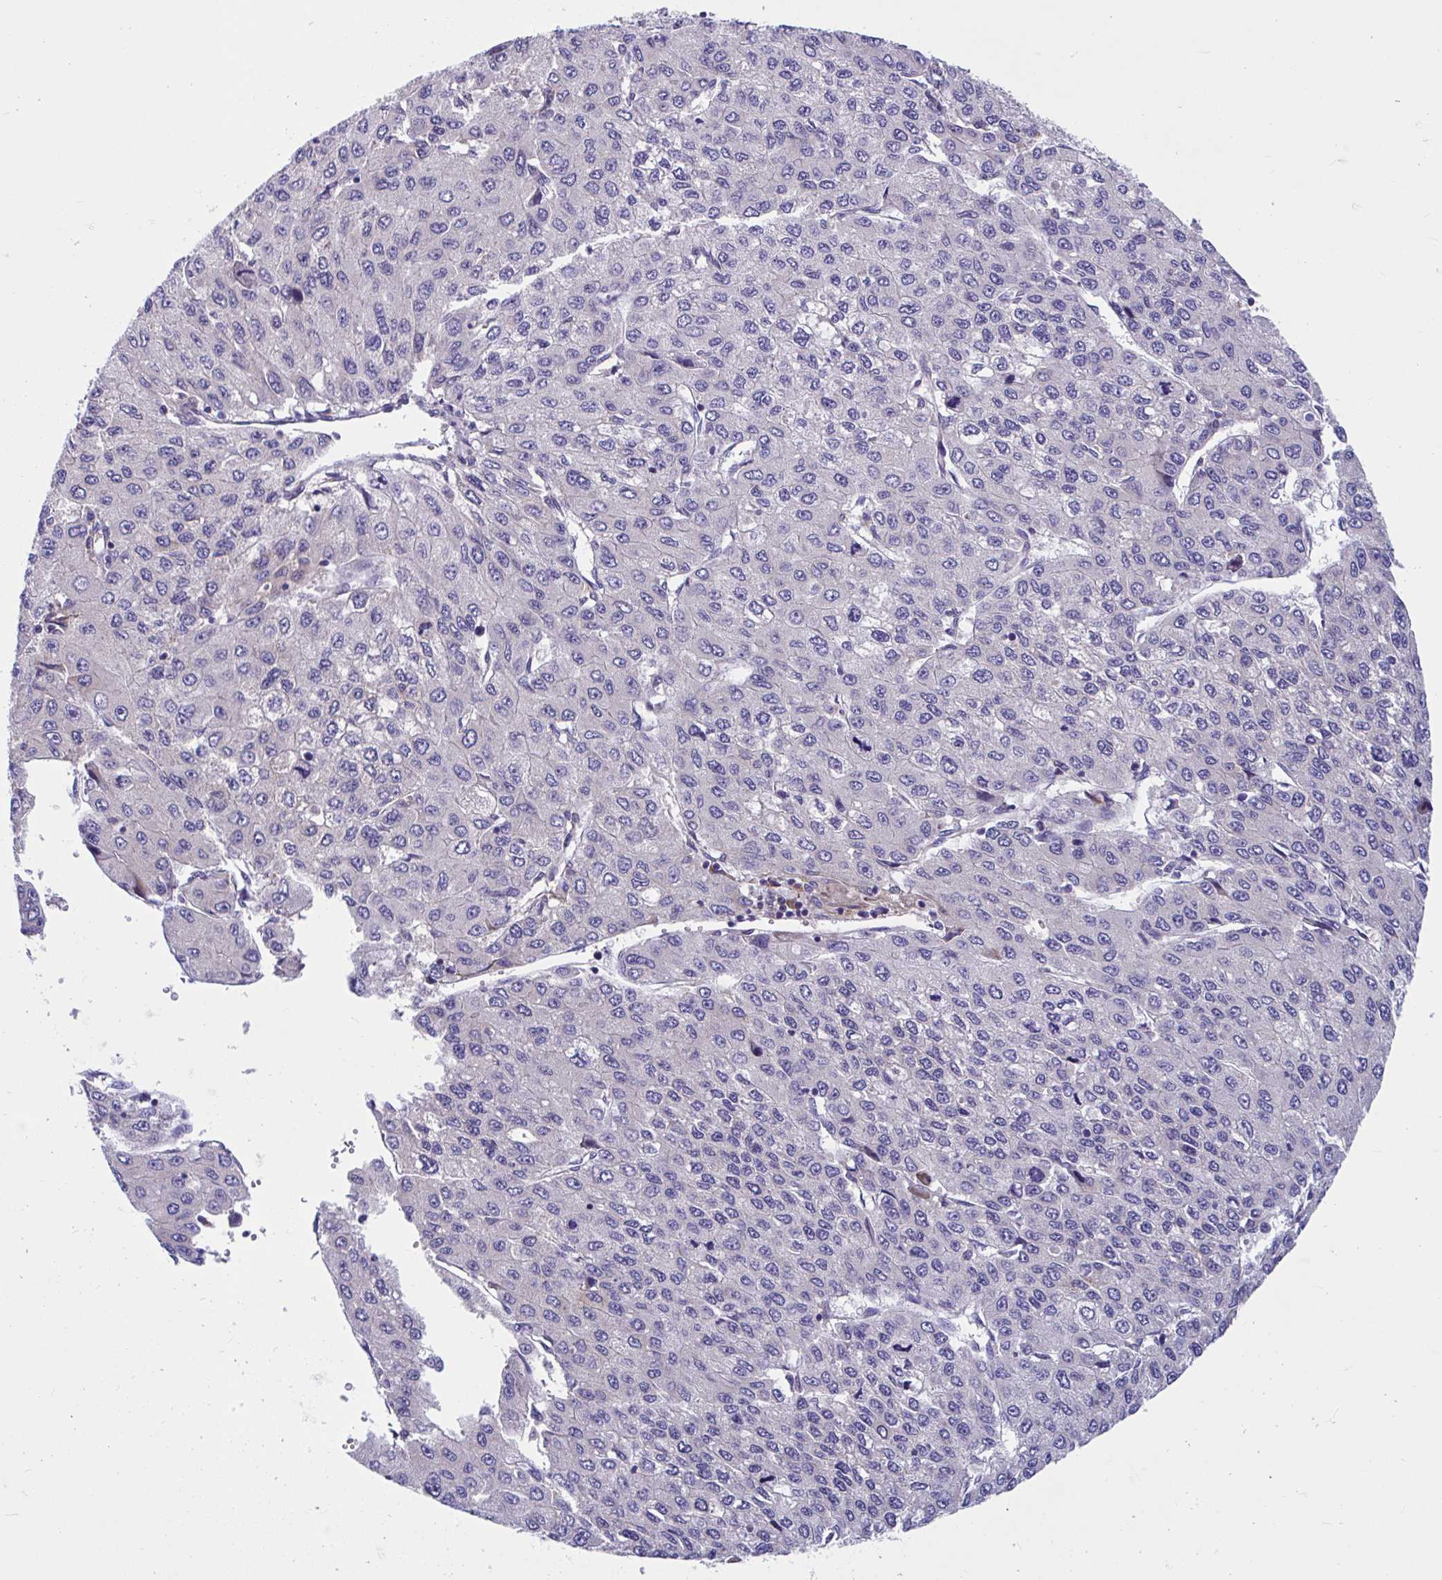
{"staining": {"intensity": "negative", "quantity": "none", "location": "none"}, "tissue": "liver cancer", "cell_type": "Tumor cells", "image_type": "cancer", "snomed": [{"axis": "morphology", "description": "Carcinoma, Hepatocellular, NOS"}, {"axis": "topography", "description": "Liver"}], "caption": "Tumor cells show no significant positivity in liver cancer.", "gene": "WBP1", "patient": {"sex": "female", "age": 66}}